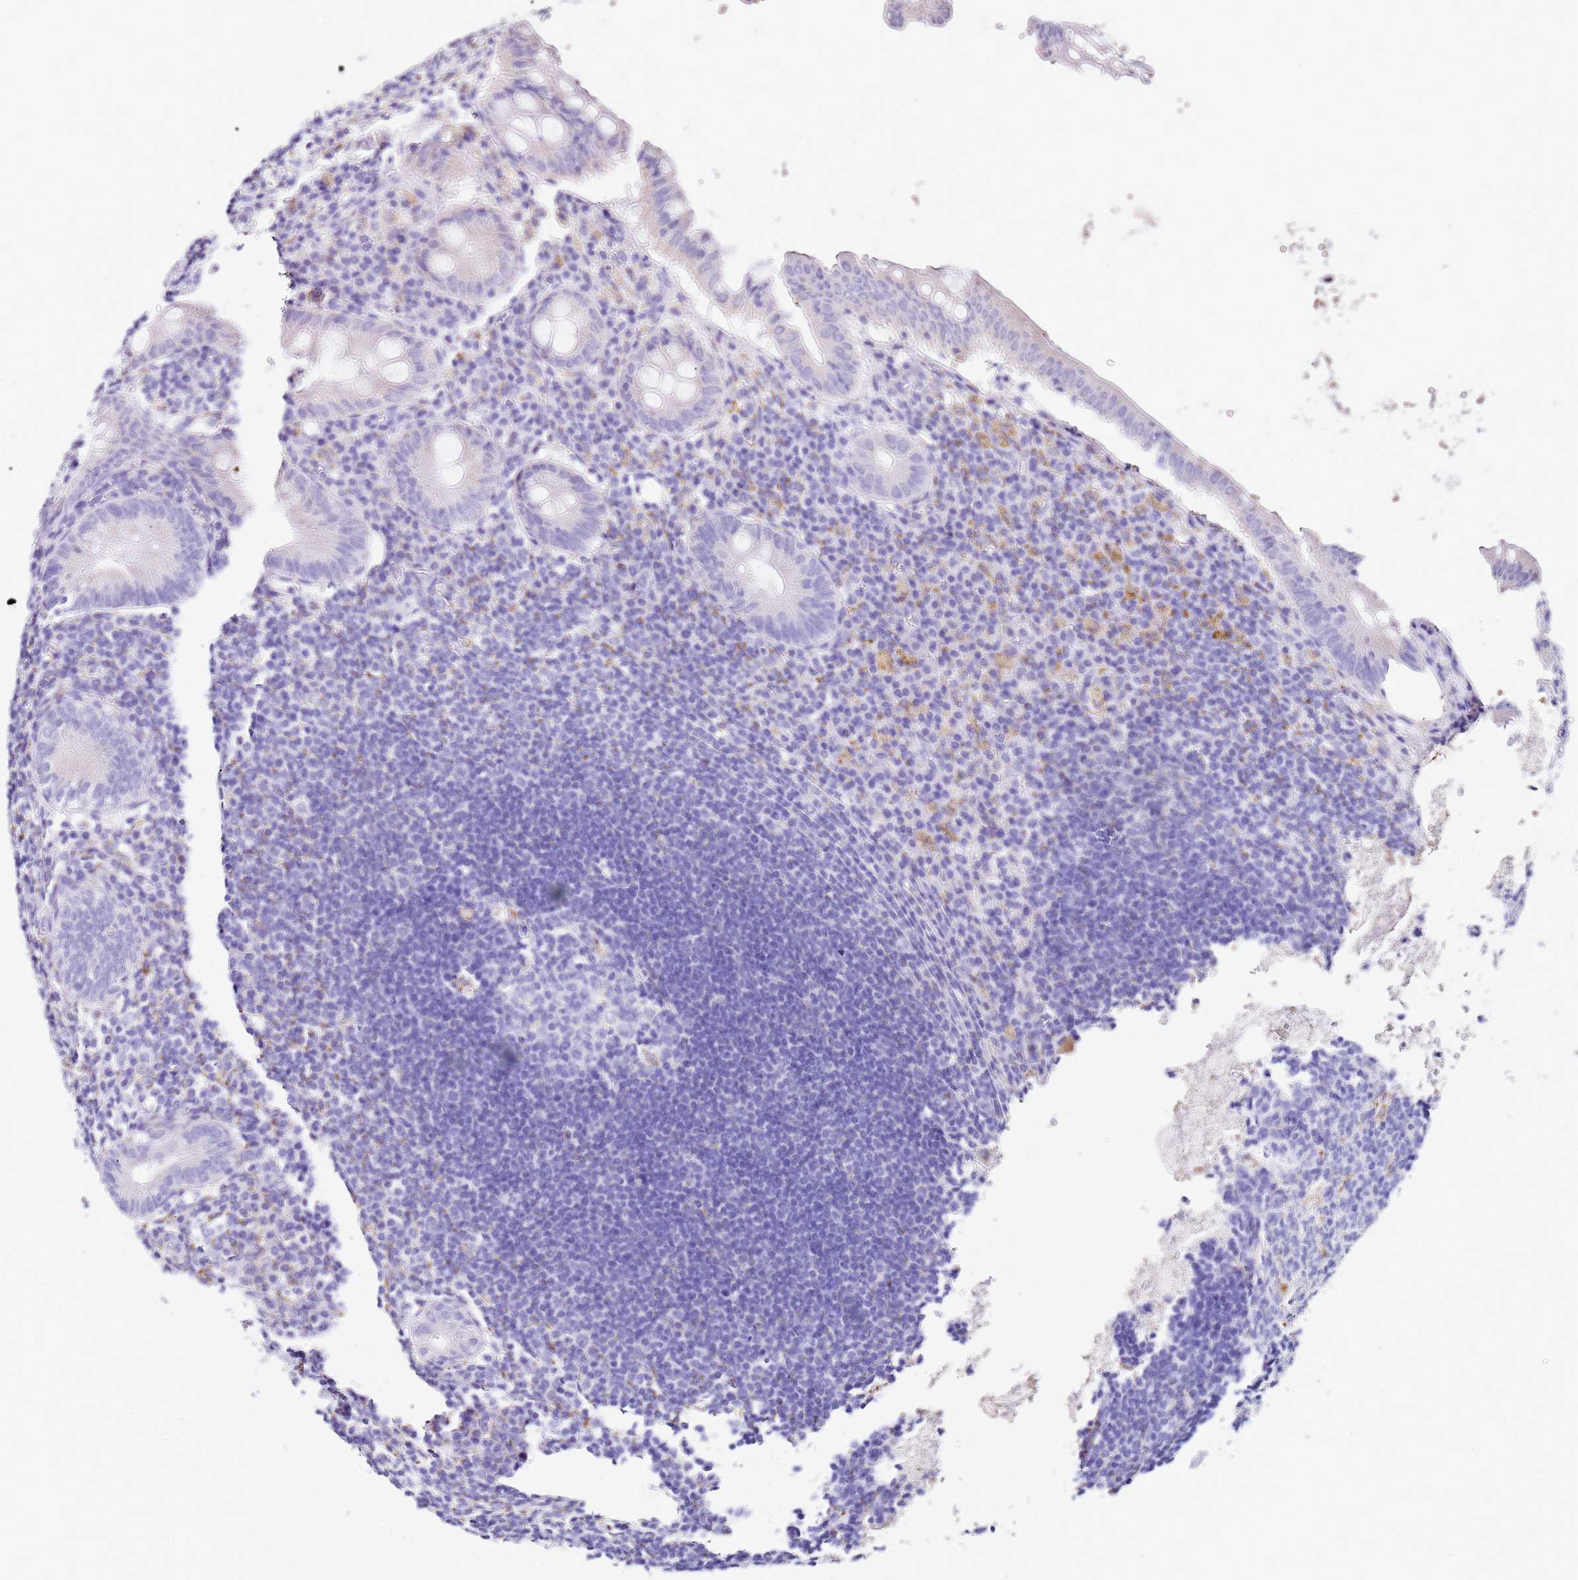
{"staining": {"intensity": "negative", "quantity": "none", "location": "none"}, "tissue": "appendix", "cell_type": "Glandular cells", "image_type": "normal", "snomed": [{"axis": "morphology", "description": "Normal tissue, NOS"}, {"axis": "topography", "description": "Appendix"}], "caption": "Appendix was stained to show a protein in brown. There is no significant positivity in glandular cells. (DAB immunohistochemistry (IHC) with hematoxylin counter stain).", "gene": "PTBP2", "patient": {"sex": "female", "age": 54}}